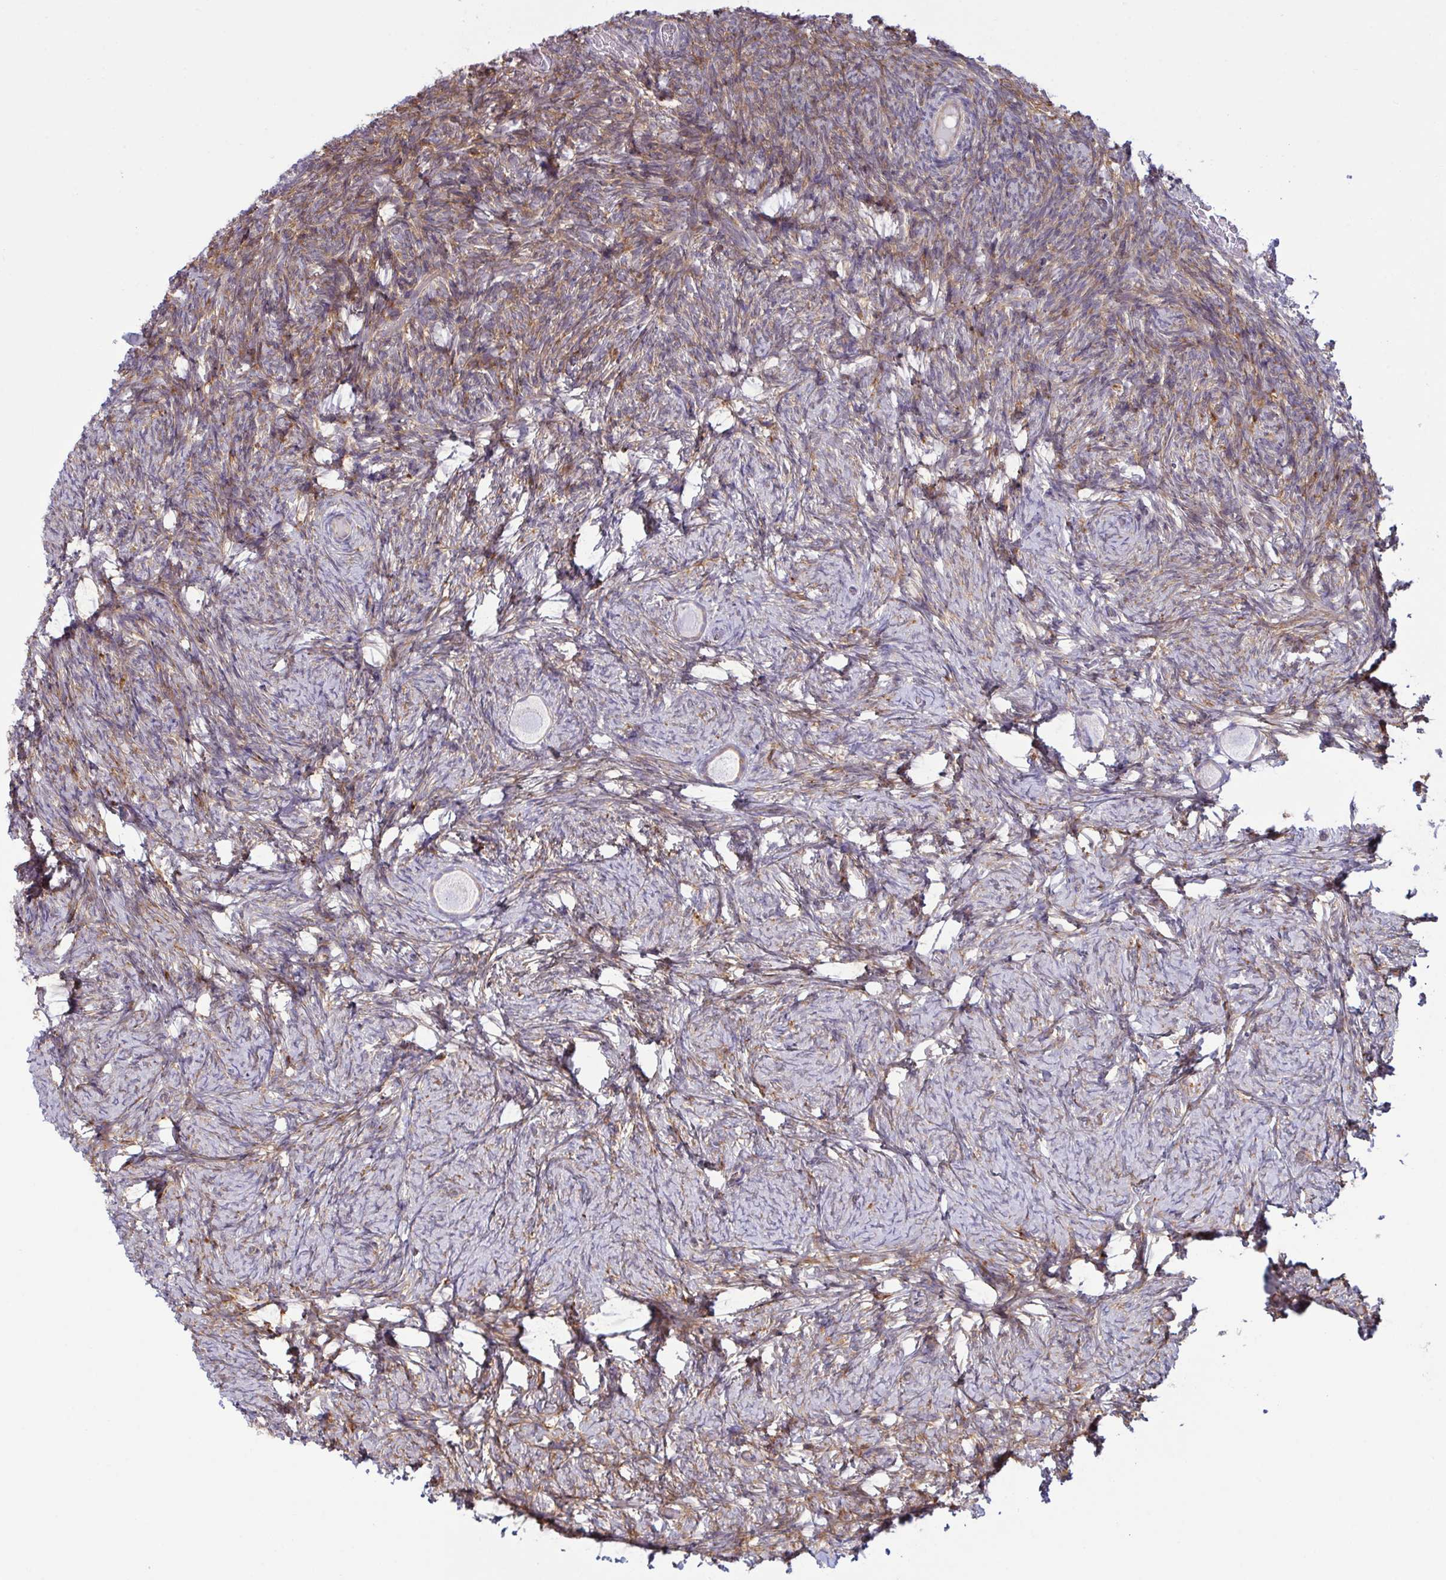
{"staining": {"intensity": "negative", "quantity": "none", "location": "none"}, "tissue": "ovary", "cell_type": "Follicle cells", "image_type": "normal", "snomed": [{"axis": "morphology", "description": "Normal tissue, NOS"}, {"axis": "topography", "description": "Ovary"}], "caption": "Follicle cells are negative for brown protein staining in unremarkable ovary.", "gene": "TSC22D3", "patient": {"sex": "female", "age": 34}}